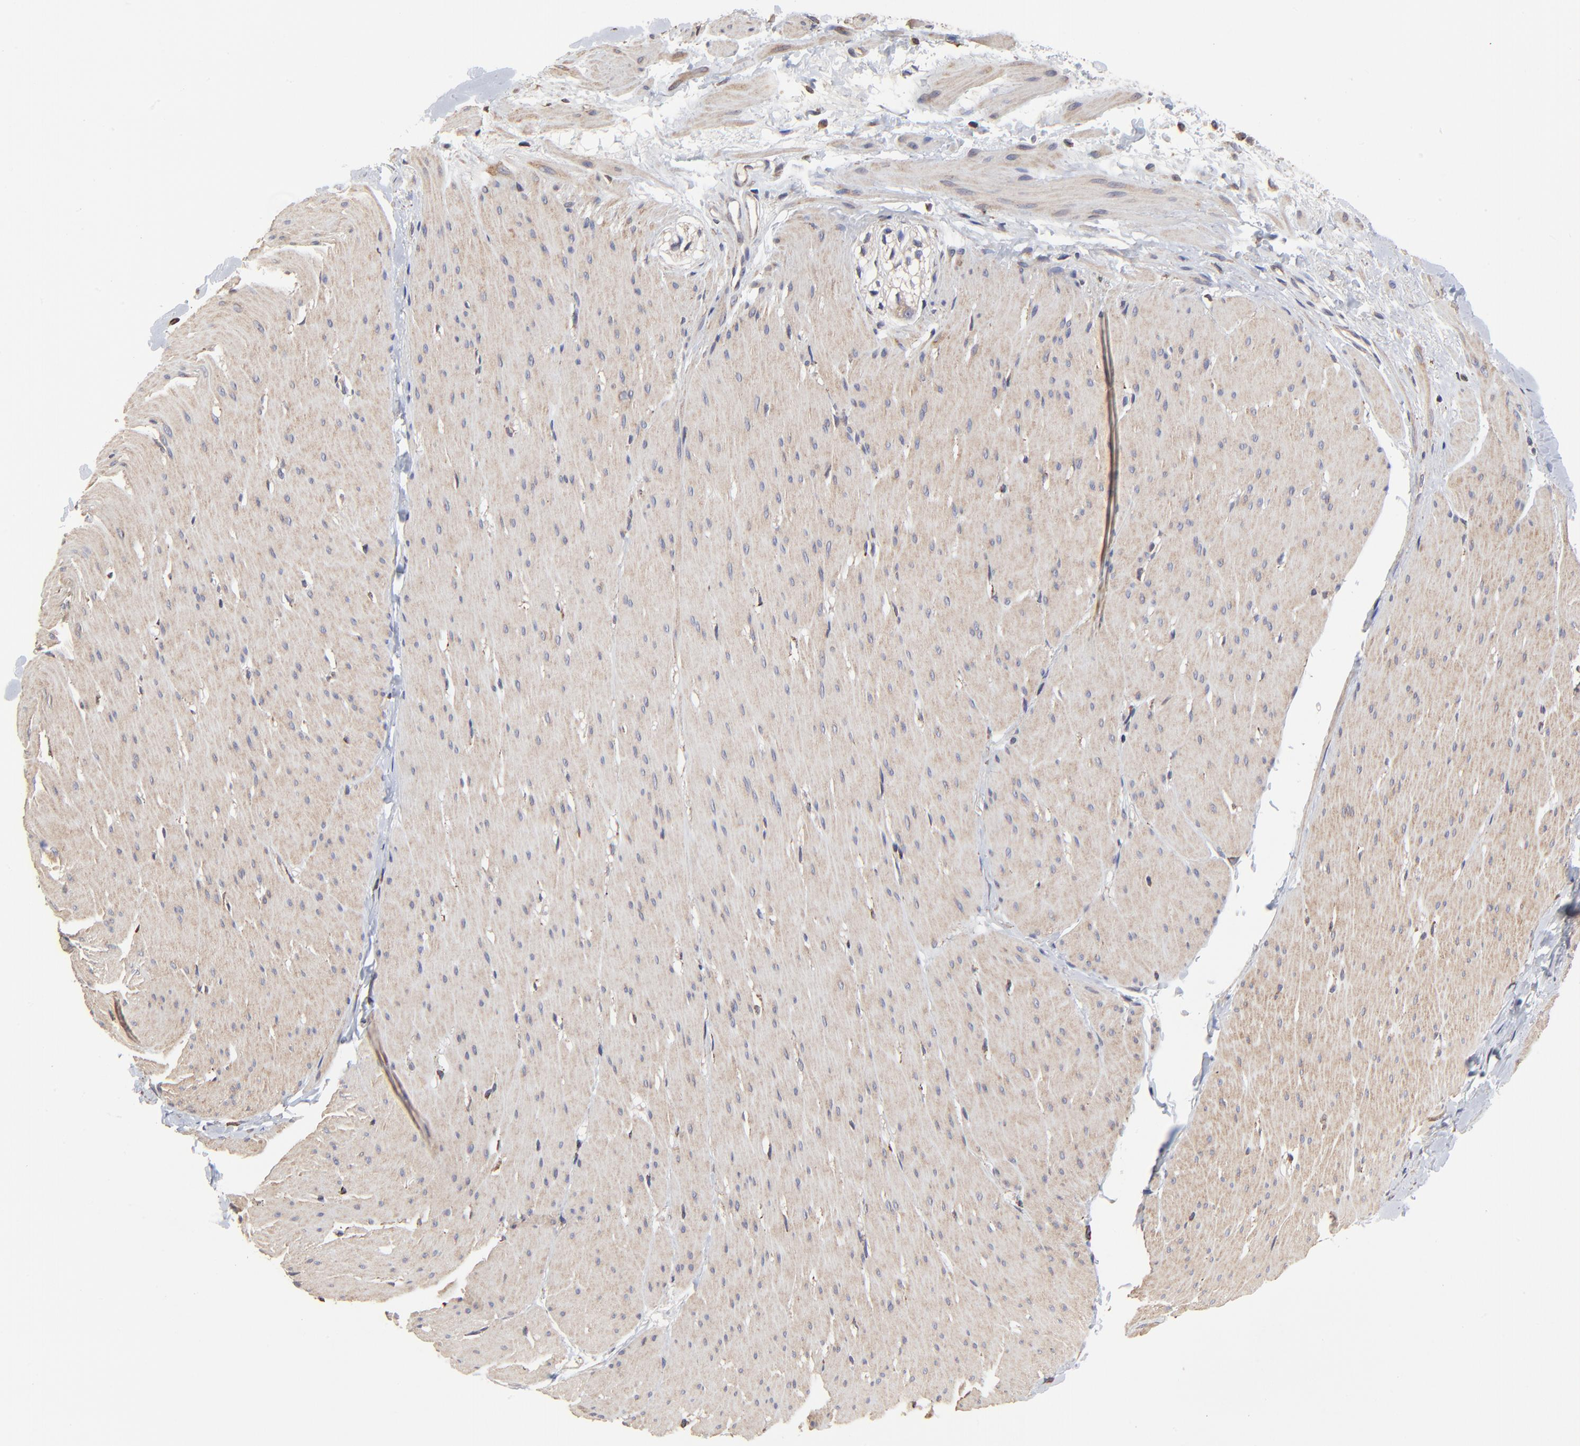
{"staining": {"intensity": "moderate", "quantity": ">75%", "location": "cytoplasmic/membranous"}, "tissue": "smooth muscle", "cell_type": "Smooth muscle cells", "image_type": "normal", "snomed": [{"axis": "morphology", "description": "Normal tissue, NOS"}, {"axis": "topography", "description": "Smooth muscle"}, {"axis": "topography", "description": "Colon"}], "caption": "DAB (3,3'-diaminobenzidine) immunohistochemical staining of unremarkable human smooth muscle demonstrates moderate cytoplasmic/membranous protein expression in about >75% of smooth muscle cells.", "gene": "ELP2", "patient": {"sex": "male", "age": 67}}